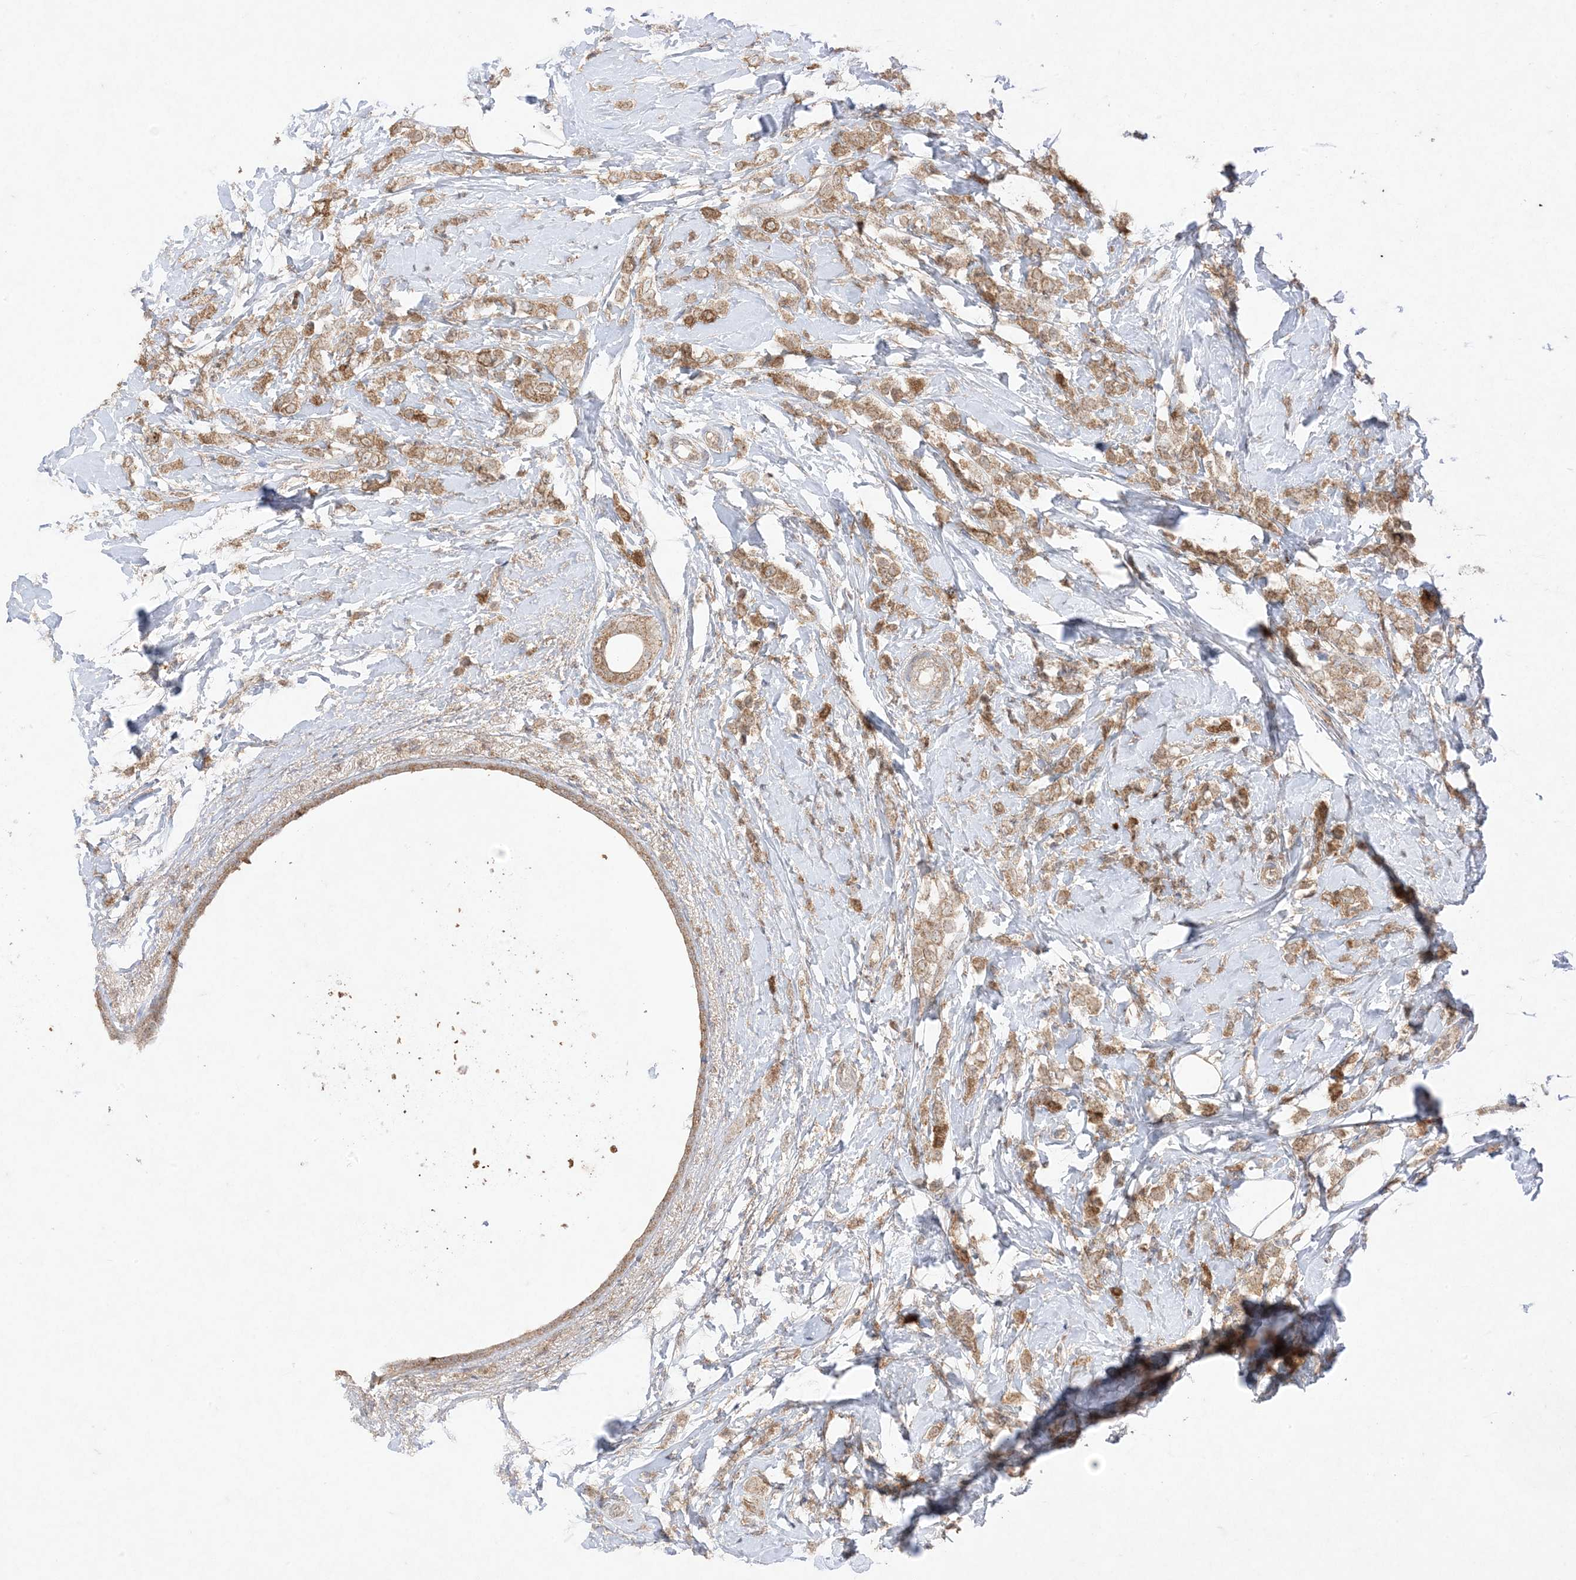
{"staining": {"intensity": "moderate", "quantity": ">75%", "location": "cytoplasmic/membranous"}, "tissue": "breast cancer", "cell_type": "Tumor cells", "image_type": "cancer", "snomed": [{"axis": "morphology", "description": "Lobular carcinoma"}, {"axis": "topography", "description": "Breast"}], "caption": "Breast lobular carcinoma stained for a protein displays moderate cytoplasmic/membranous positivity in tumor cells.", "gene": "UBE2C", "patient": {"sex": "female", "age": 47}}